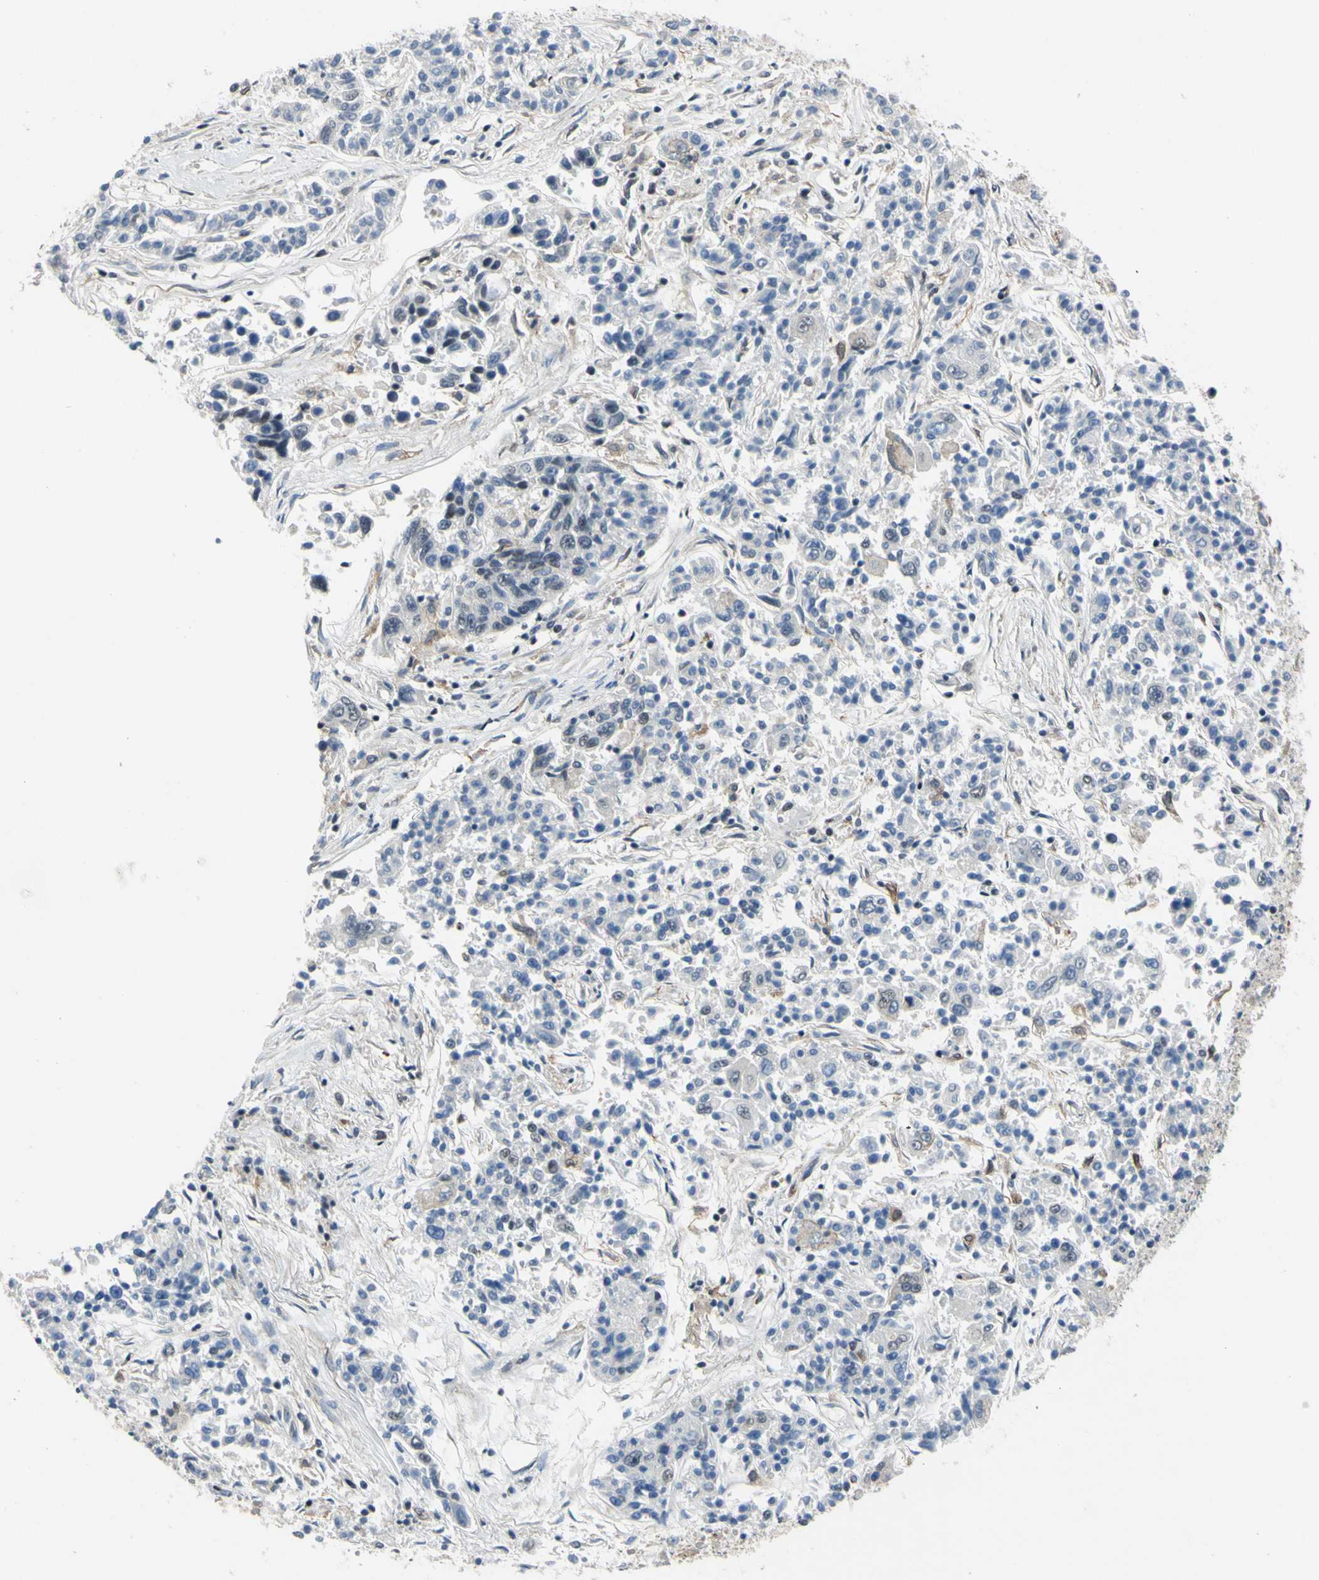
{"staining": {"intensity": "negative", "quantity": "none", "location": "none"}, "tissue": "lung cancer", "cell_type": "Tumor cells", "image_type": "cancer", "snomed": [{"axis": "morphology", "description": "Adenocarcinoma, NOS"}, {"axis": "topography", "description": "Lung"}], "caption": "The photomicrograph reveals no staining of tumor cells in lung adenocarcinoma.", "gene": "LHX9", "patient": {"sex": "male", "age": 84}}